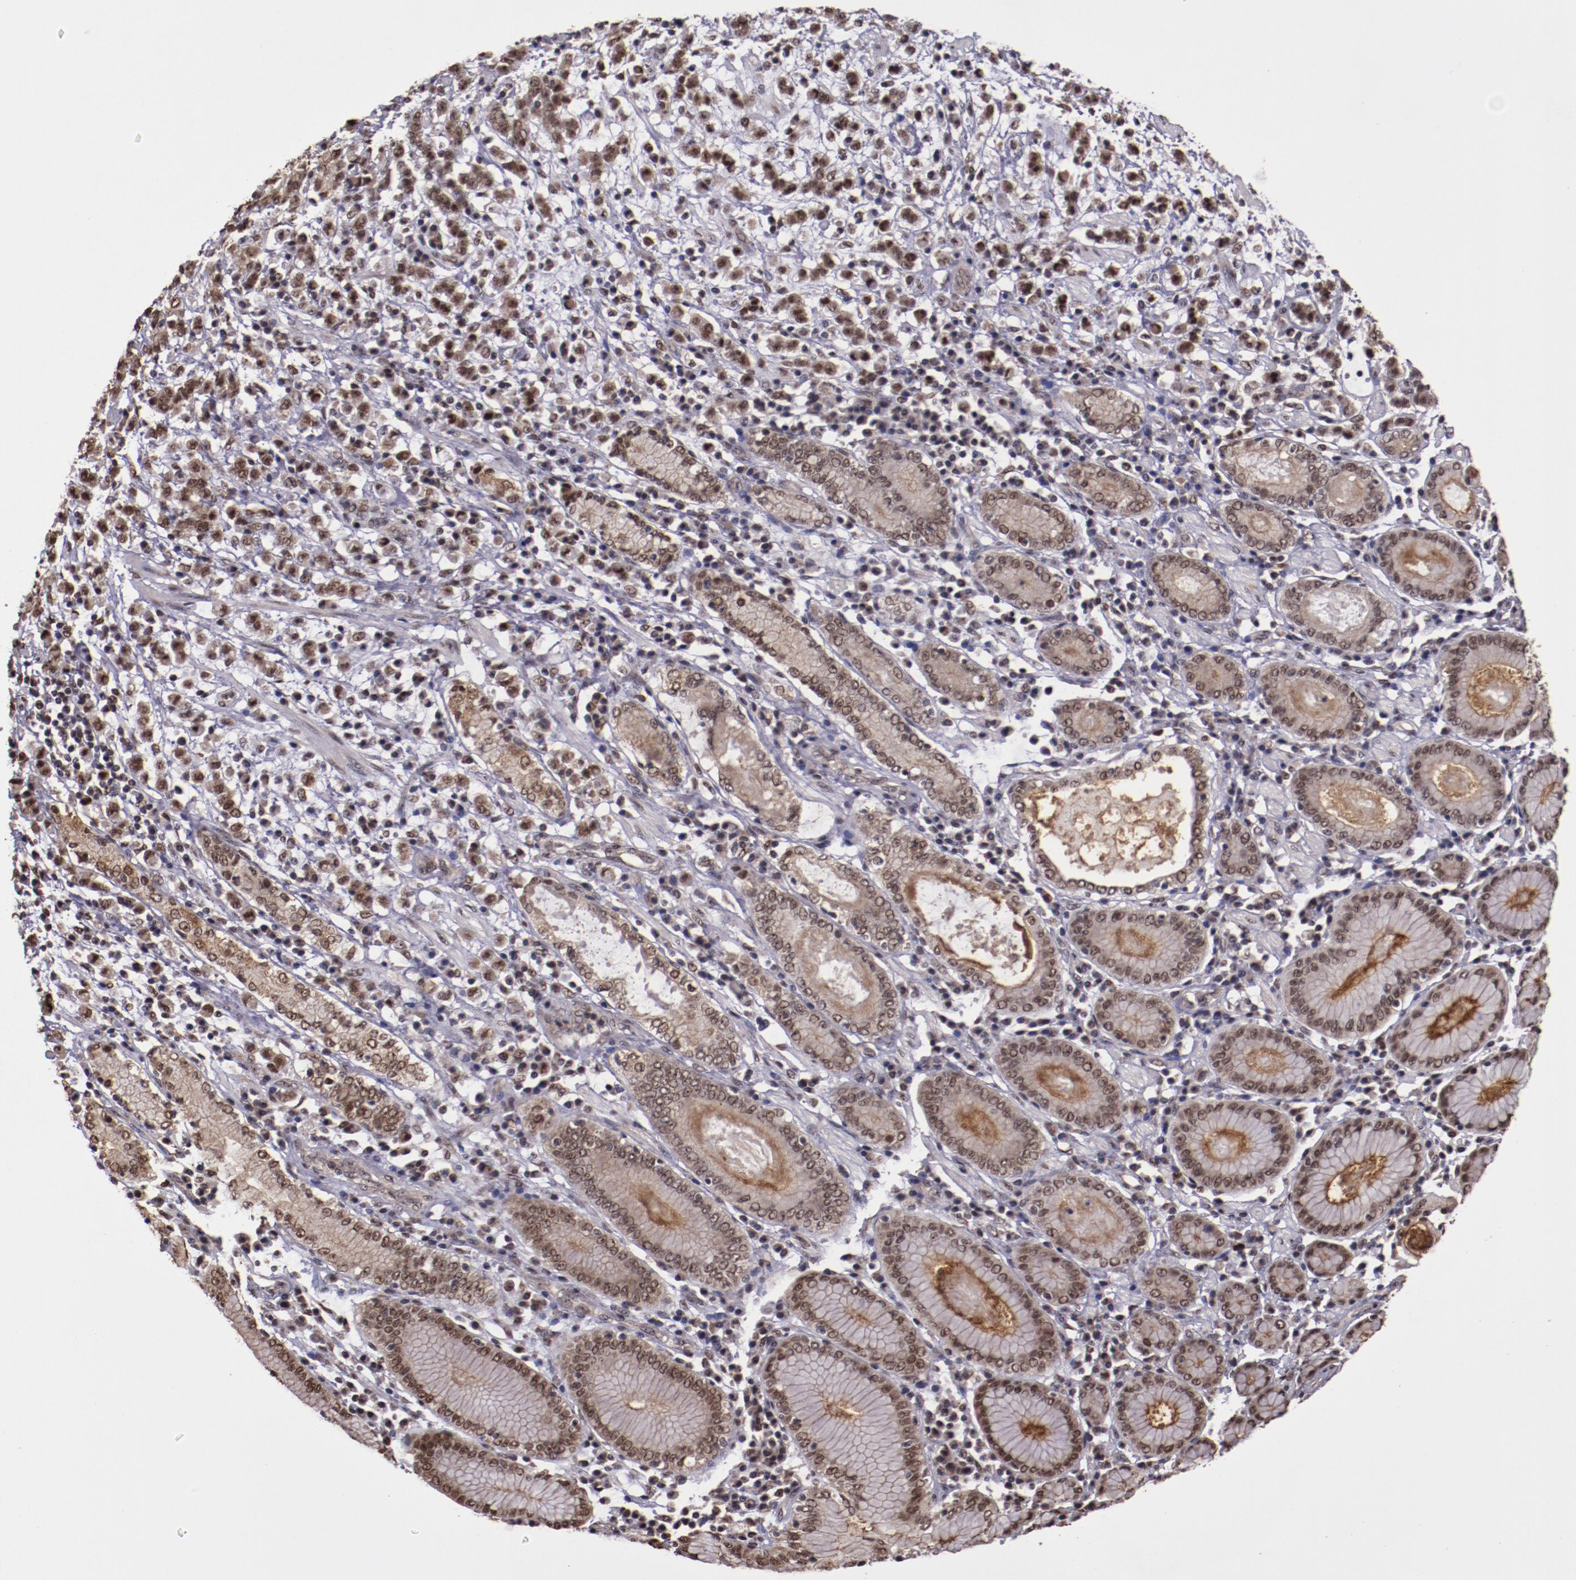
{"staining": {"intensity": "moderate", "quantity": ">75%", "location": "nuclear"}, "tissue": "stomach cancer", "cell_type": "Tumor cells", "image_type": "cancer", "snomed": [{"axis": "morphology", "description": "Adenocarcinoma, NOS"}, {"axis": "topography", "description": "Stomach, lower"}], "caption": "Human stomach cancer stained with a protein marker demonstrates moderate staining in tumor cells.", "gene": "CECR2", "patient": {"sex": "male", "age": 88}}